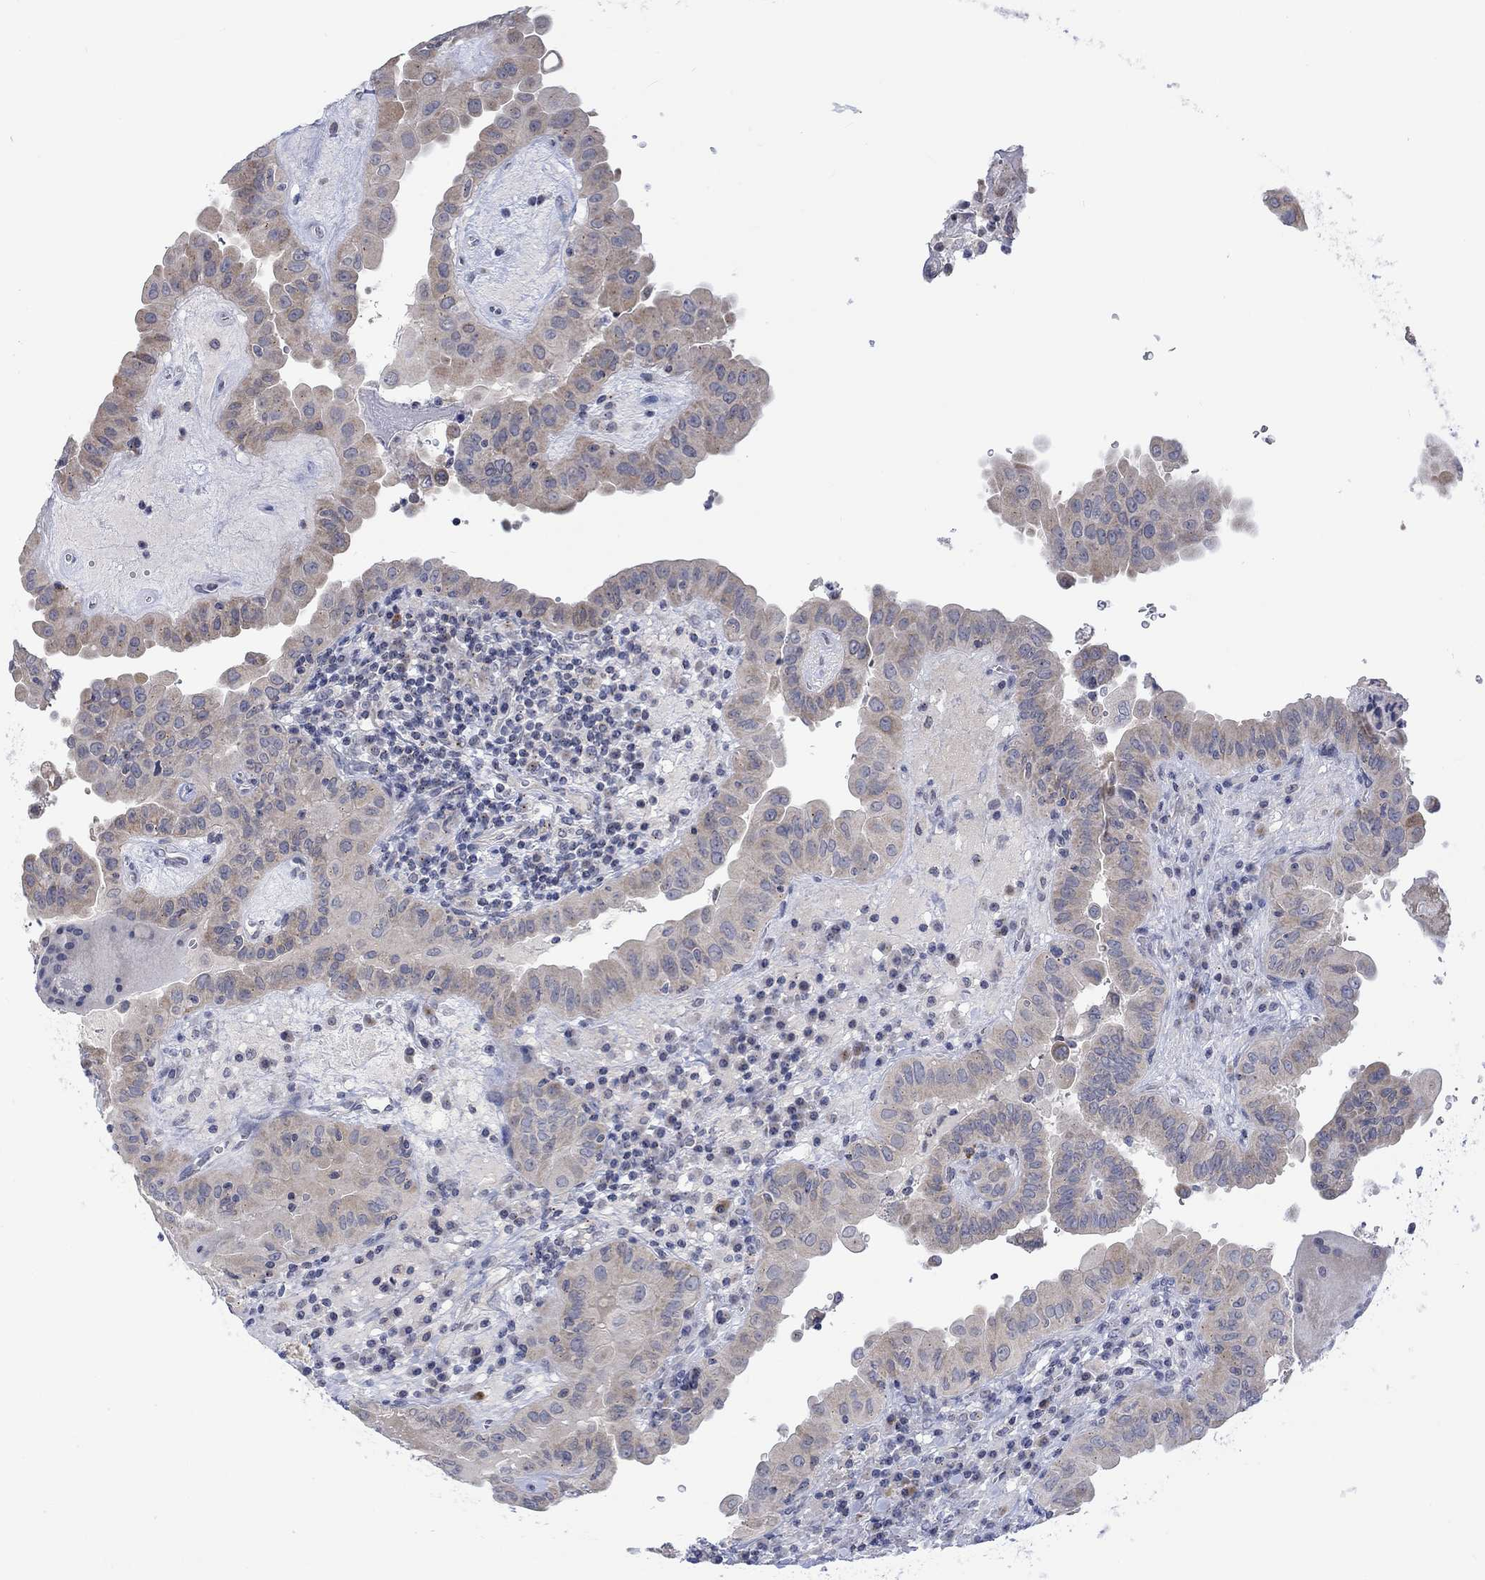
{"staining": {"intensity": "weak", "quantity": "<25%", "location": "cytoplasmic/membranous"}, "tissue": "thyroid cancer", "cell_type": "Tumor cells", "image_type": "cancer", "snomed": [{"axis": "morphology", "description": "Papillary adenocarcinoma, NOS"}, {"axis": "topography", "description": "Thyroid gland"}], "caption": "A histopathology image of human thyroid papillary adenocarcinoma is negative for staining in tumor cells. Brightfield microscopy of immunohistochemistry stained with DAB (3,3'-diaminobenzidine) (brown) and hematoxylin (blue), captured at high magnification.", "gene": "DCX", "patient": {"sex": "female", "age": 37}}